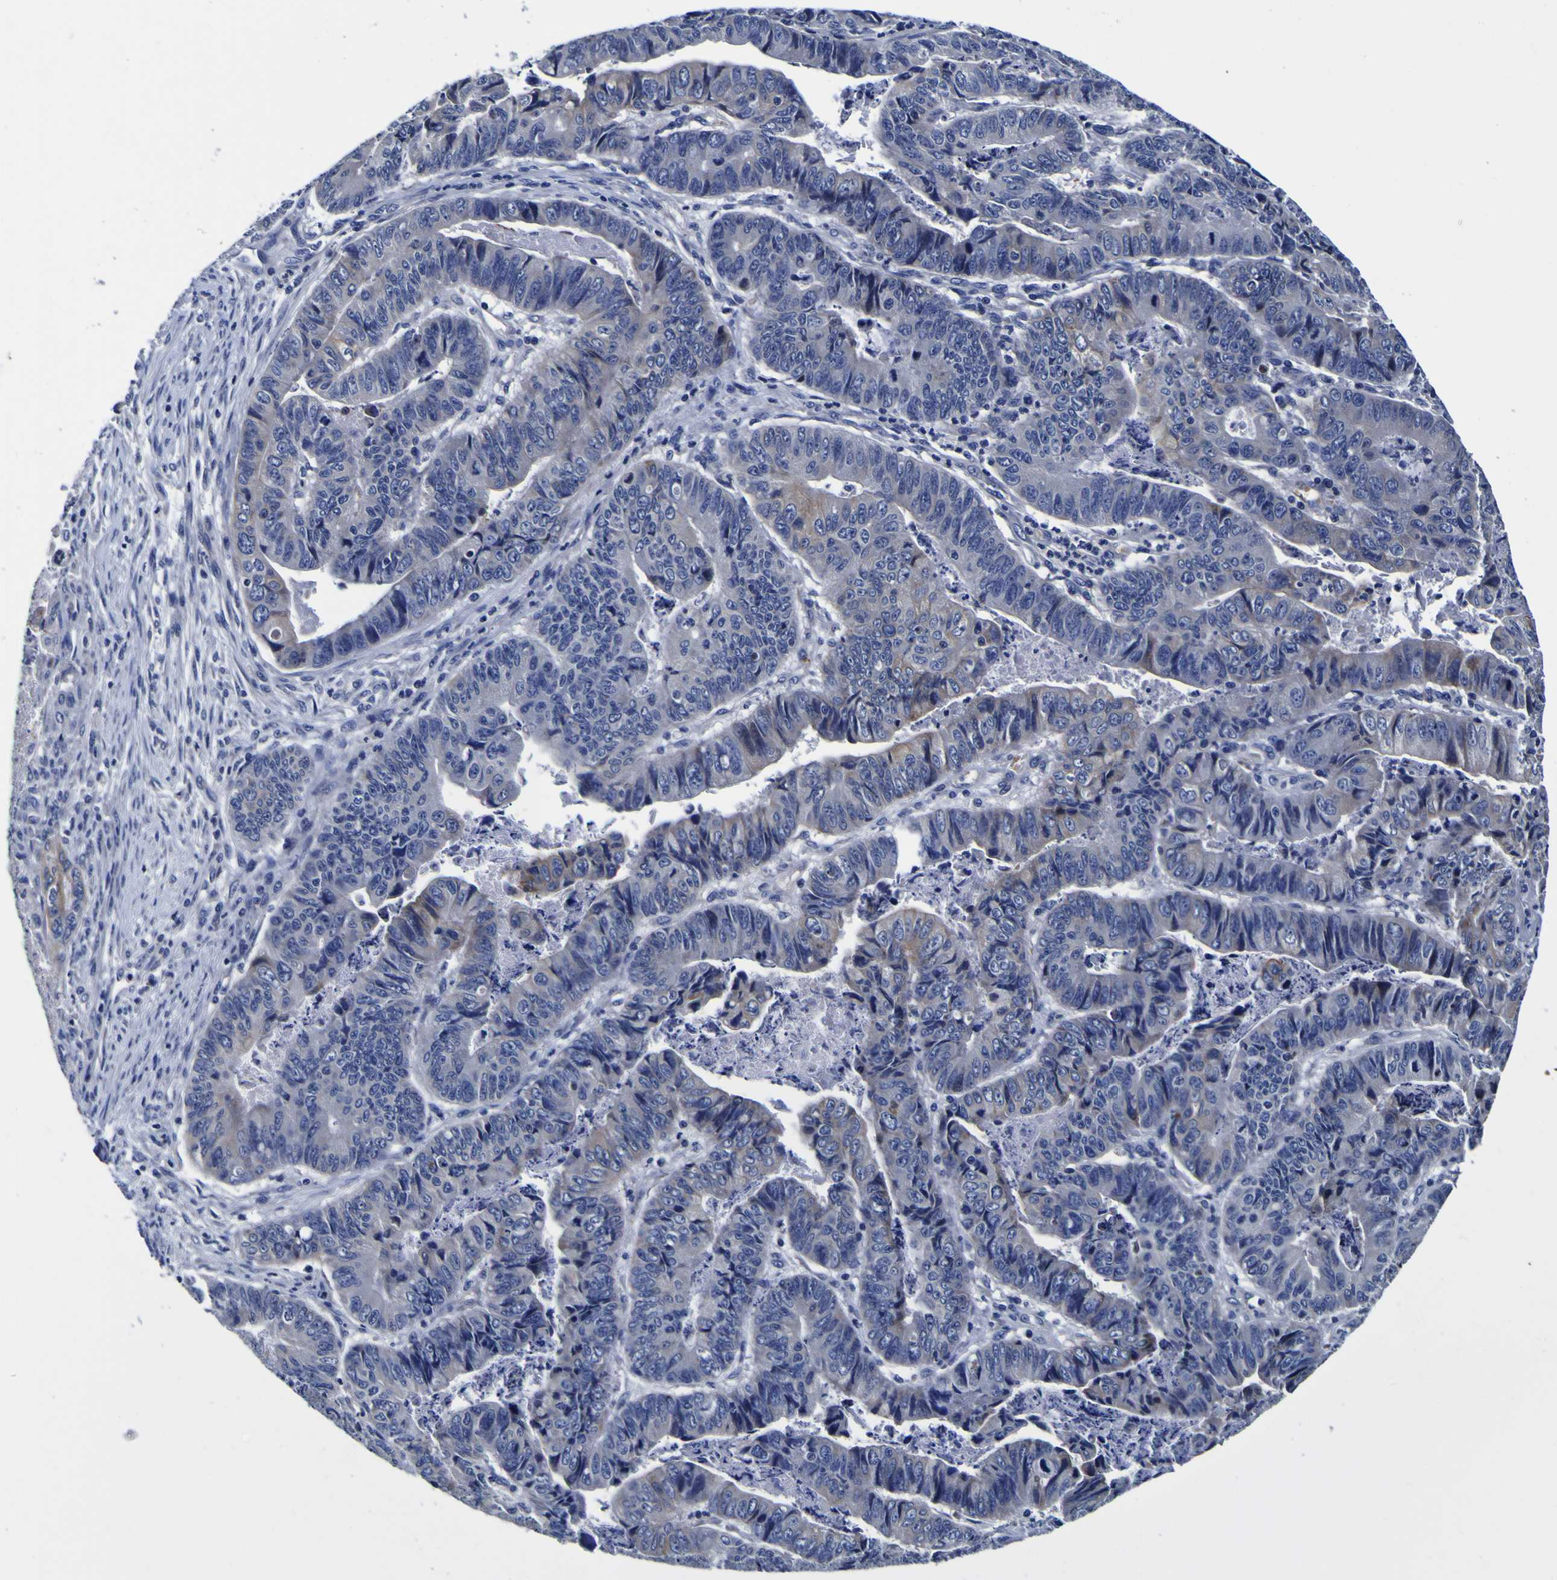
{"staining": {"intensity": "moderate", "quantity": "<25%", "location": "cytoplasmic/membranous"}, "tissue": "stomach cancer", "cell_type": "Tumor cells", "image_type": "cancer", "snomed": [{"axis": "morphology", "description": "Adenocarcinoma, NOS"}, {"axis": "topography", "description": "Stomach"}], "caption": "Immunohistochemistry (DAB) staining of stomach adenocarcinoma demonstrates moderate cytoplasmic/membranous protein positivity in about <25% of tumor cells. (DAB IHC, brown staining for protein, blue staining for nuclei).", "gene": "PDLIM4", "patient": {"sex": "female", "age": 59}}